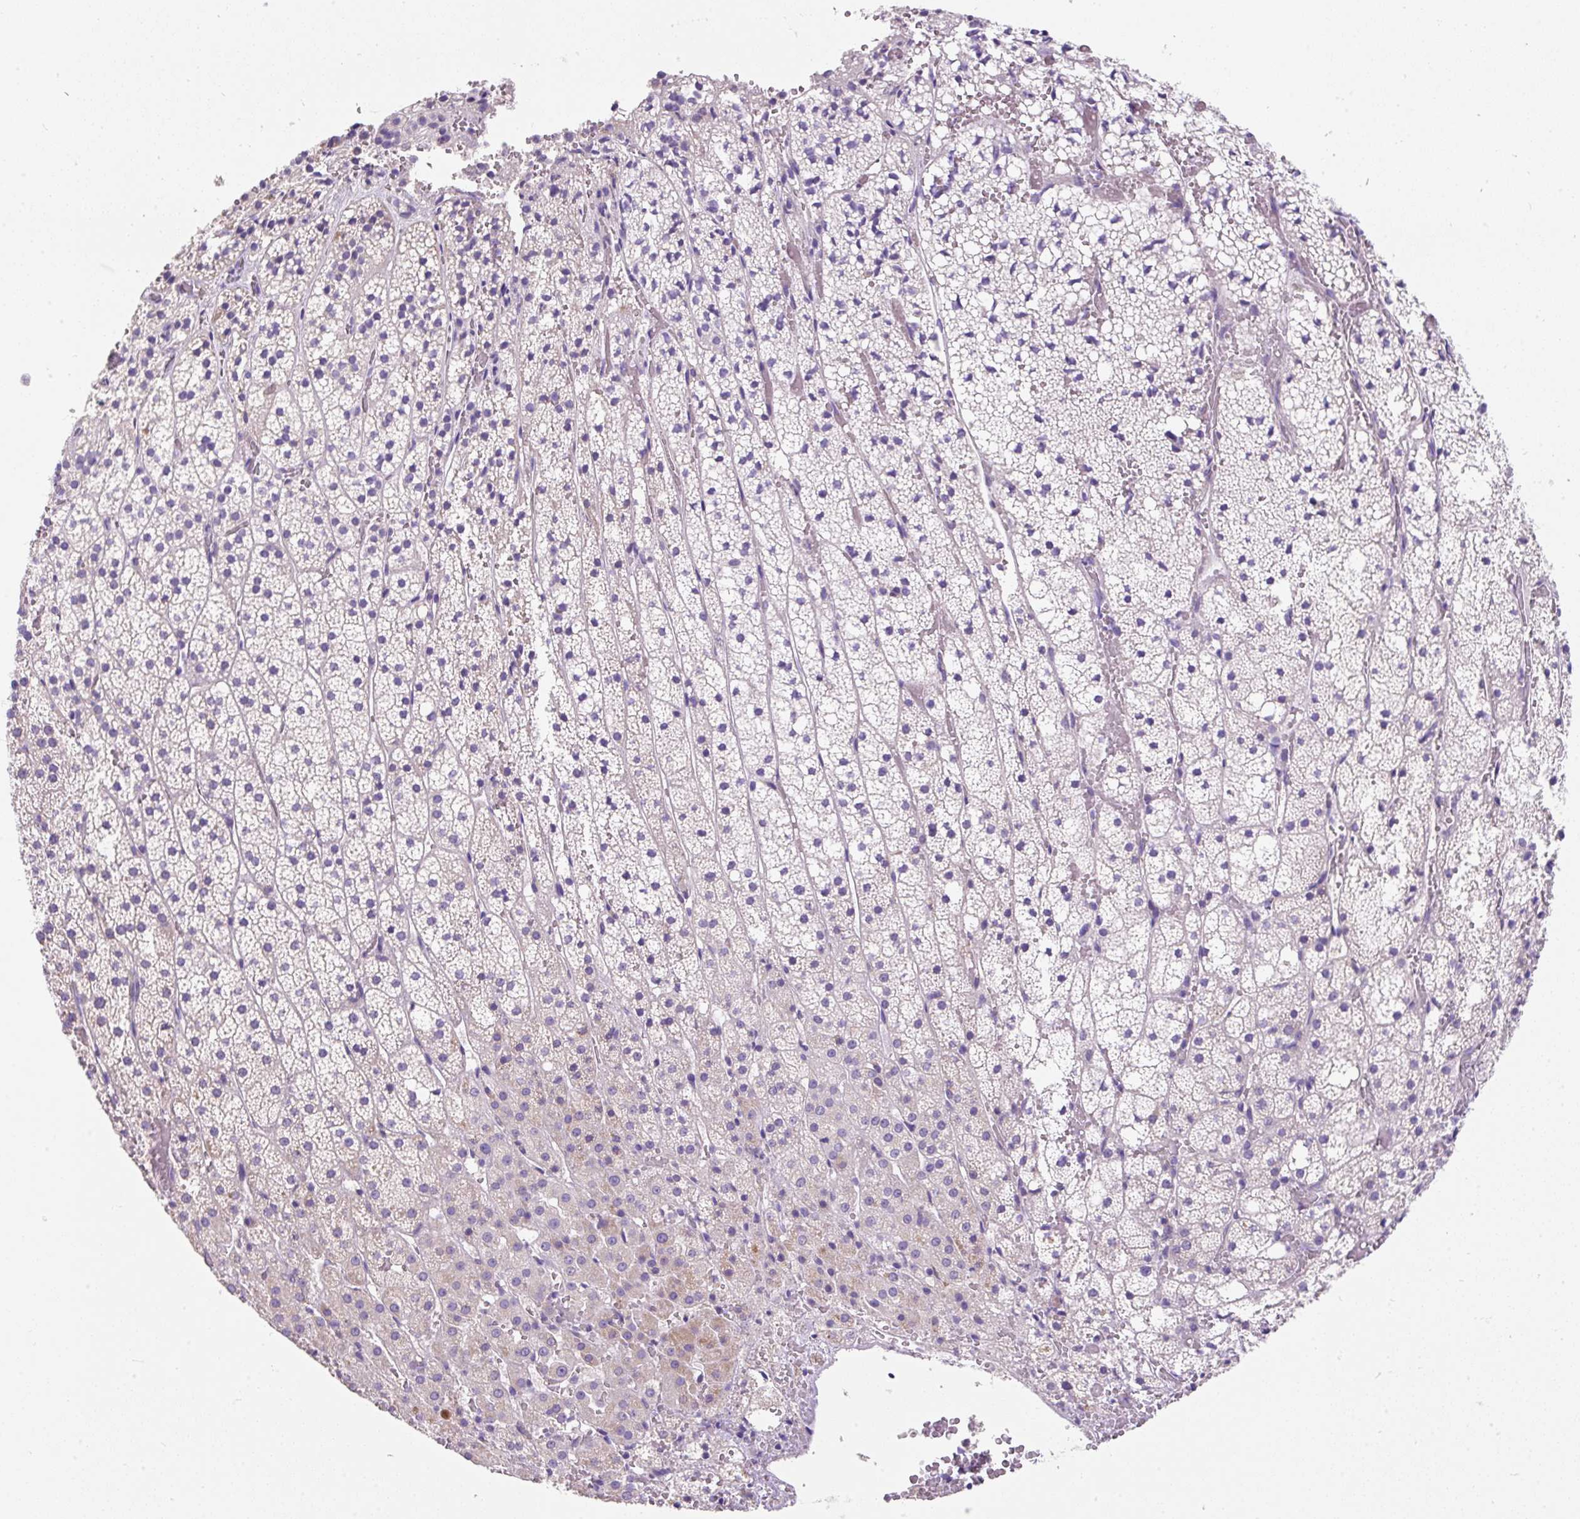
{"staining": {"intensity": "negative", "quantity": "none", "location": "none"}, "tissue": "adrenal gland", "cell_type": "Glandular cells", "image_type": "normal", "snomed": [{"axis": "morphology", "description": "Normal tissue, NOS"}, {"axis": "topography", "description": "Adrenal gland"}], "caption": "Protein analysis of unremarkable adrenal gland reveals no significant positivity in glandular cells.", "gene": "SUSD5", "patient": {"sex": "male", "age": 53}}